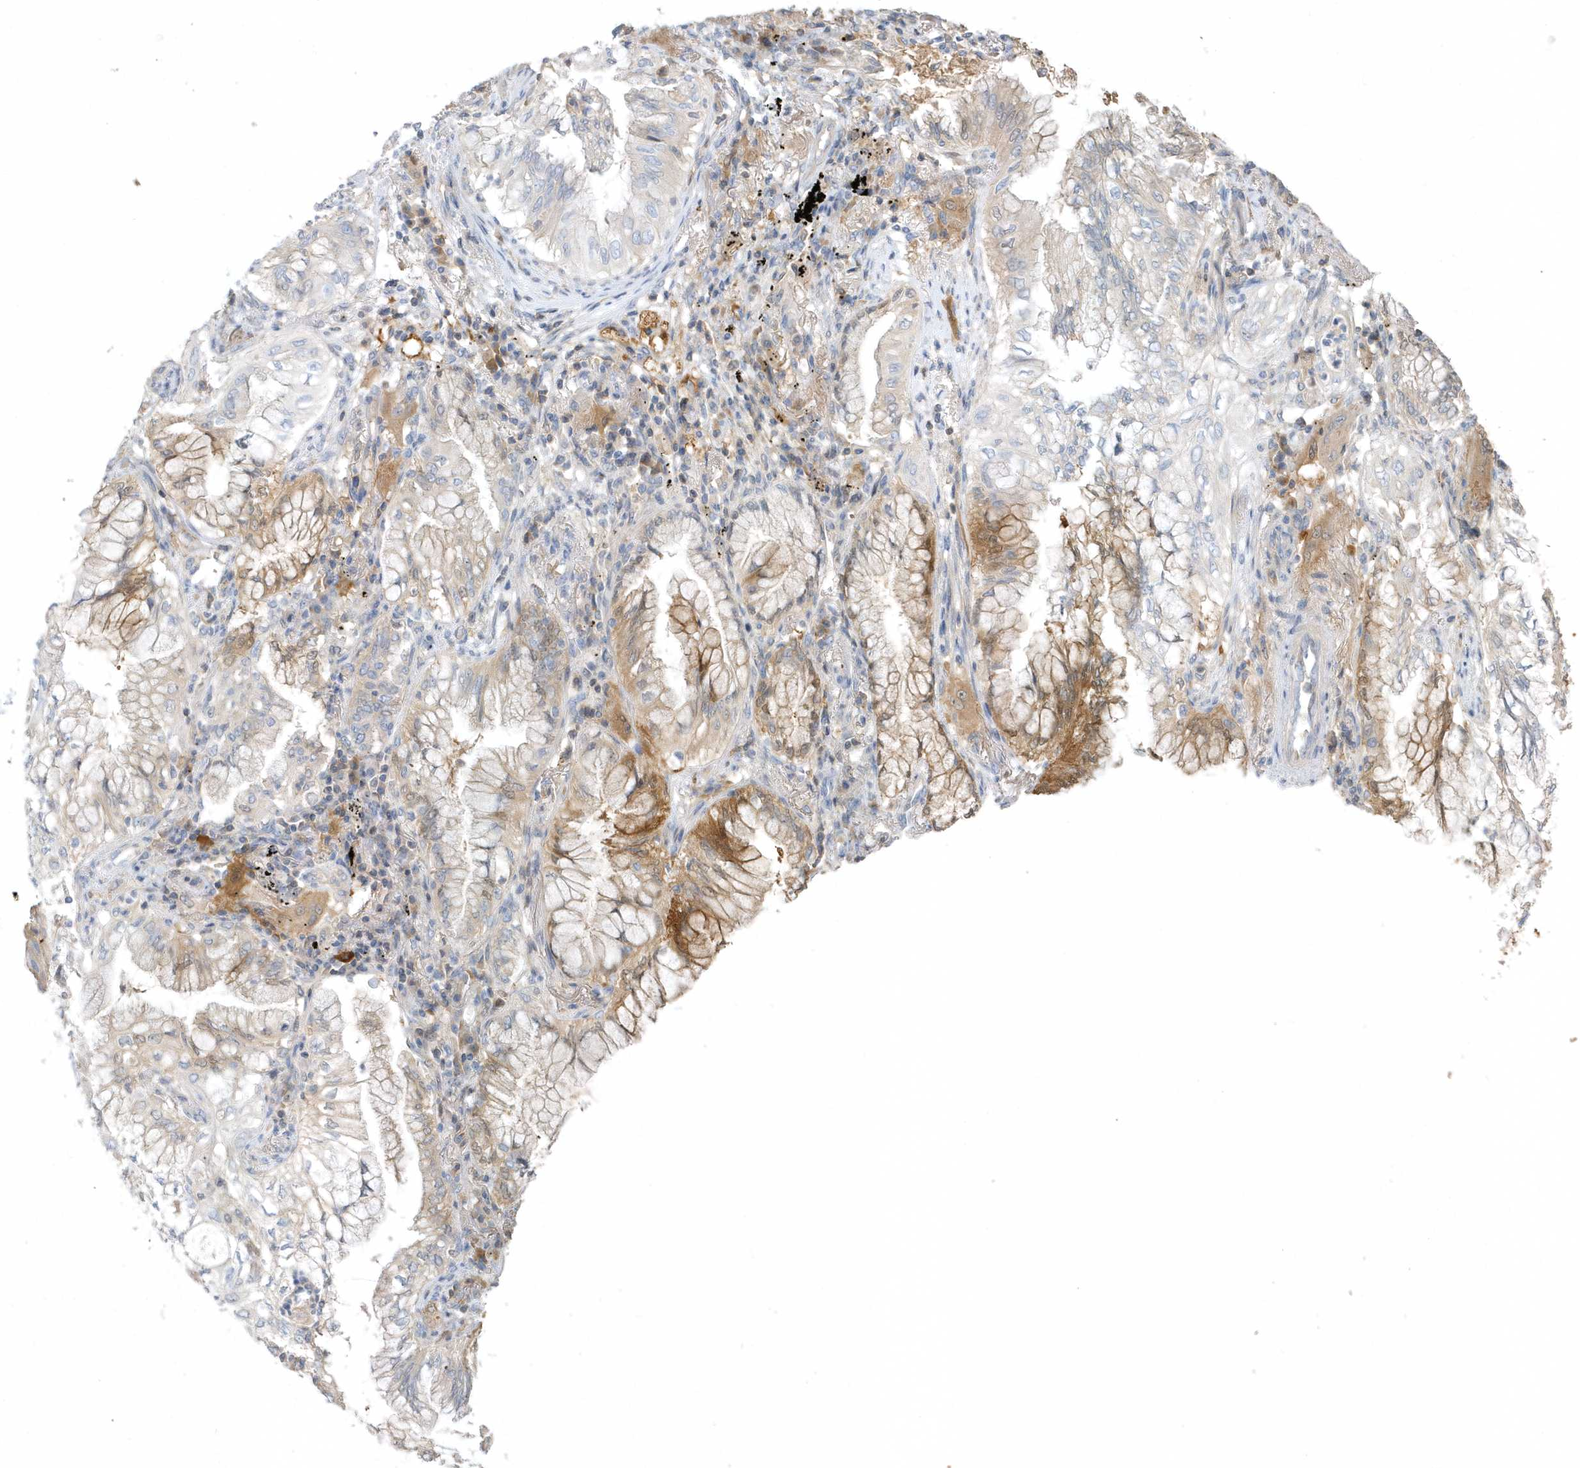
{"staining": {"intensity": "moderate", "quantity": "<25%", "location": "cytoplasmic/membranous"}, "tissue": "lung cancer", "cell_type": "Tumor cells", "image_type": "cancer", "snomed": [{"axis": "morphology", "description": "Adenocarcinoma, NOS"}, {"axis": "topography", "description": "Lung"}], "caption": "High-power microscopy captured an IHC photomicrograph of lung cancer (adenocarcinoma), revealing moderate cytoplasmic/membranous expression in about <25% of tumor cells.", "gene": "USP53", "patient": {"sex": "female", "age": 70}}